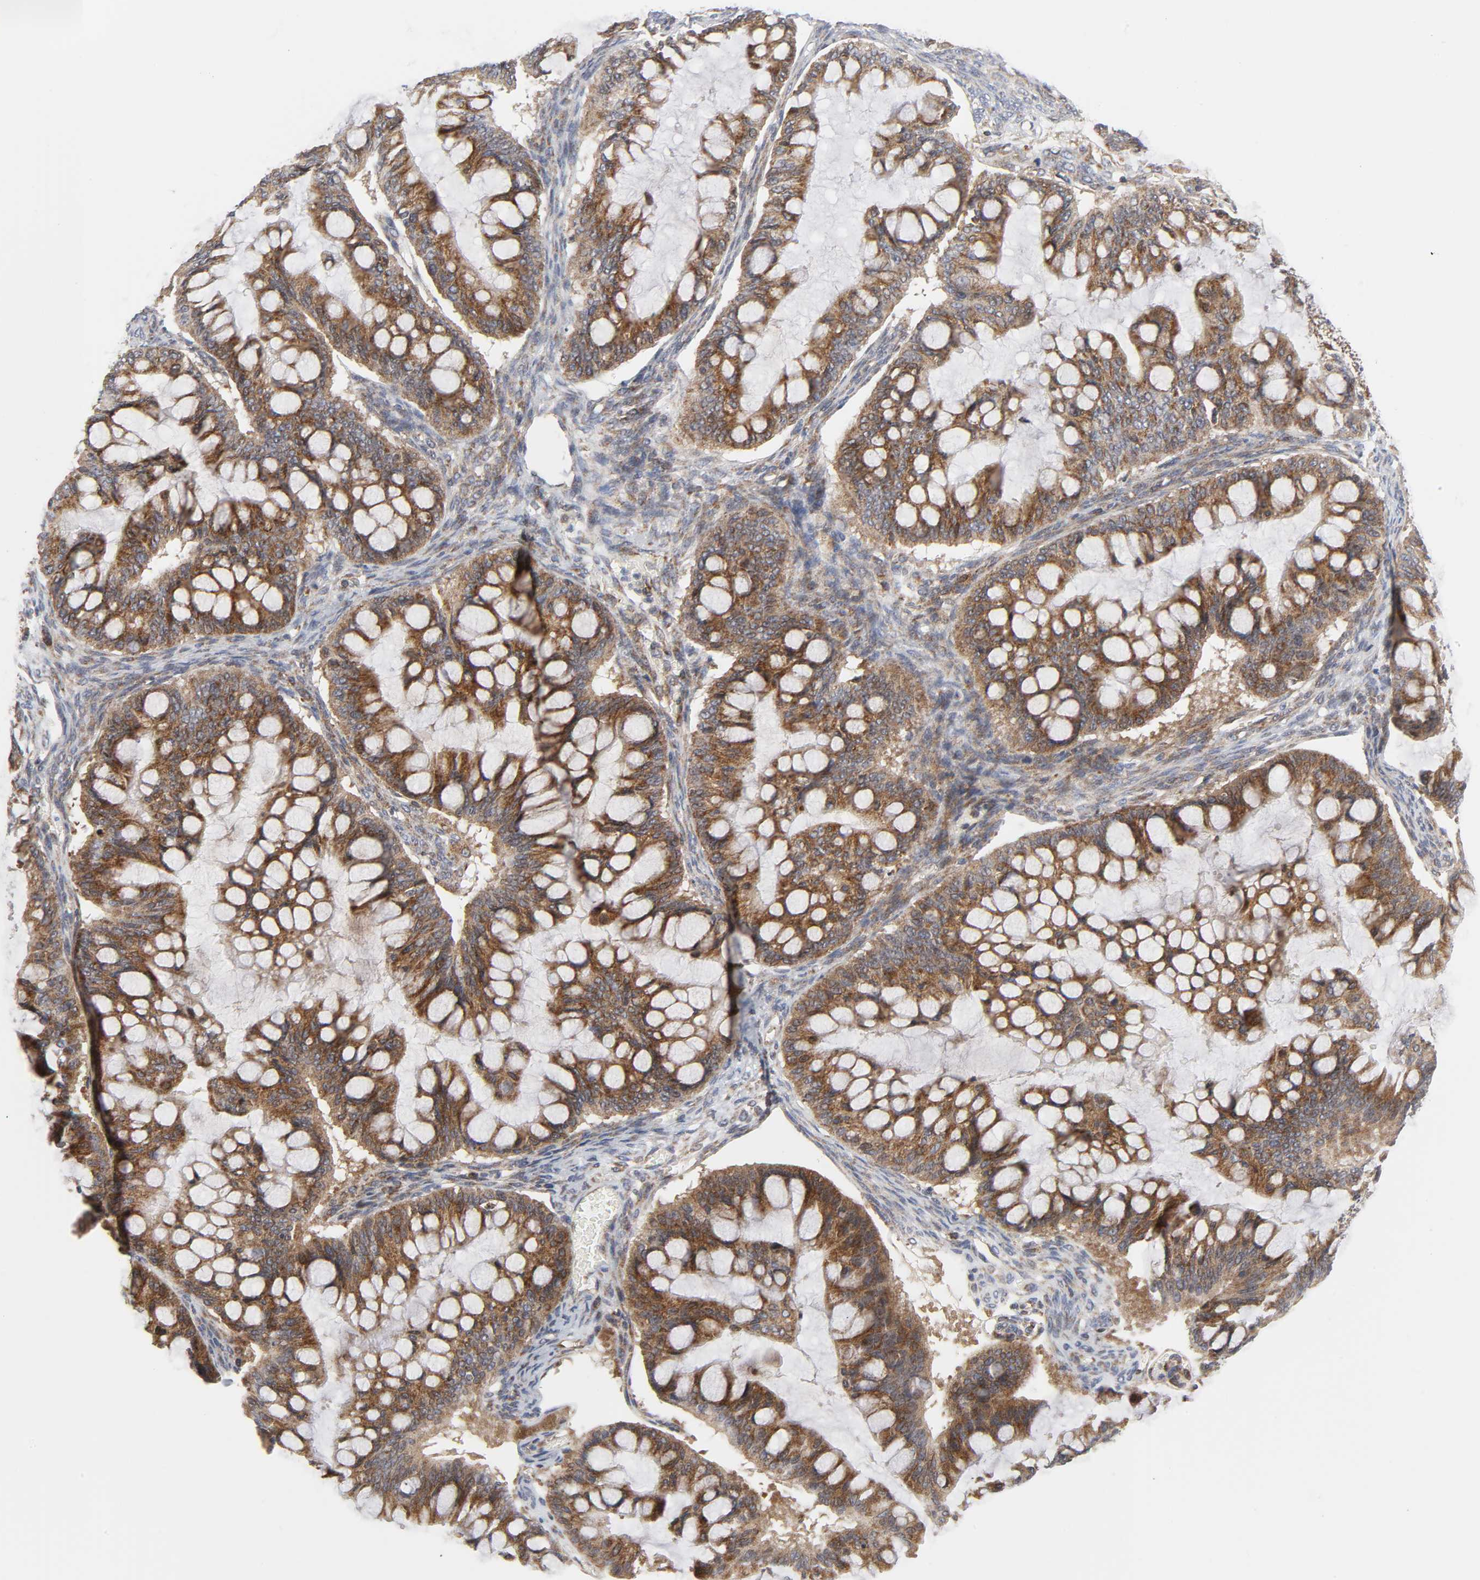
{"staining": {"intensity": "moderate", "quantity": ">75%", "location": "cytoplasmic/membranous"}, "tissue": "ovarian cancer", "cell_type": "Tumor cells", "image_type": "cancer", "snomed": [{"axis": "morphology", "description": "Cystadenocarcinoma, mucinous, NOS"}, {"axis": "topography", "description": "Ovary"}], "caption": "This image demonstrates immunohistochemistry staining of human ovarian cancer (mucinous cystadenocarcinoma), with medium moderate cytoplasmic/membranous positivity in approximately >75% of tumor cells.", "gene": "BAX", "patient": {"sex": "female", "age": 73}}